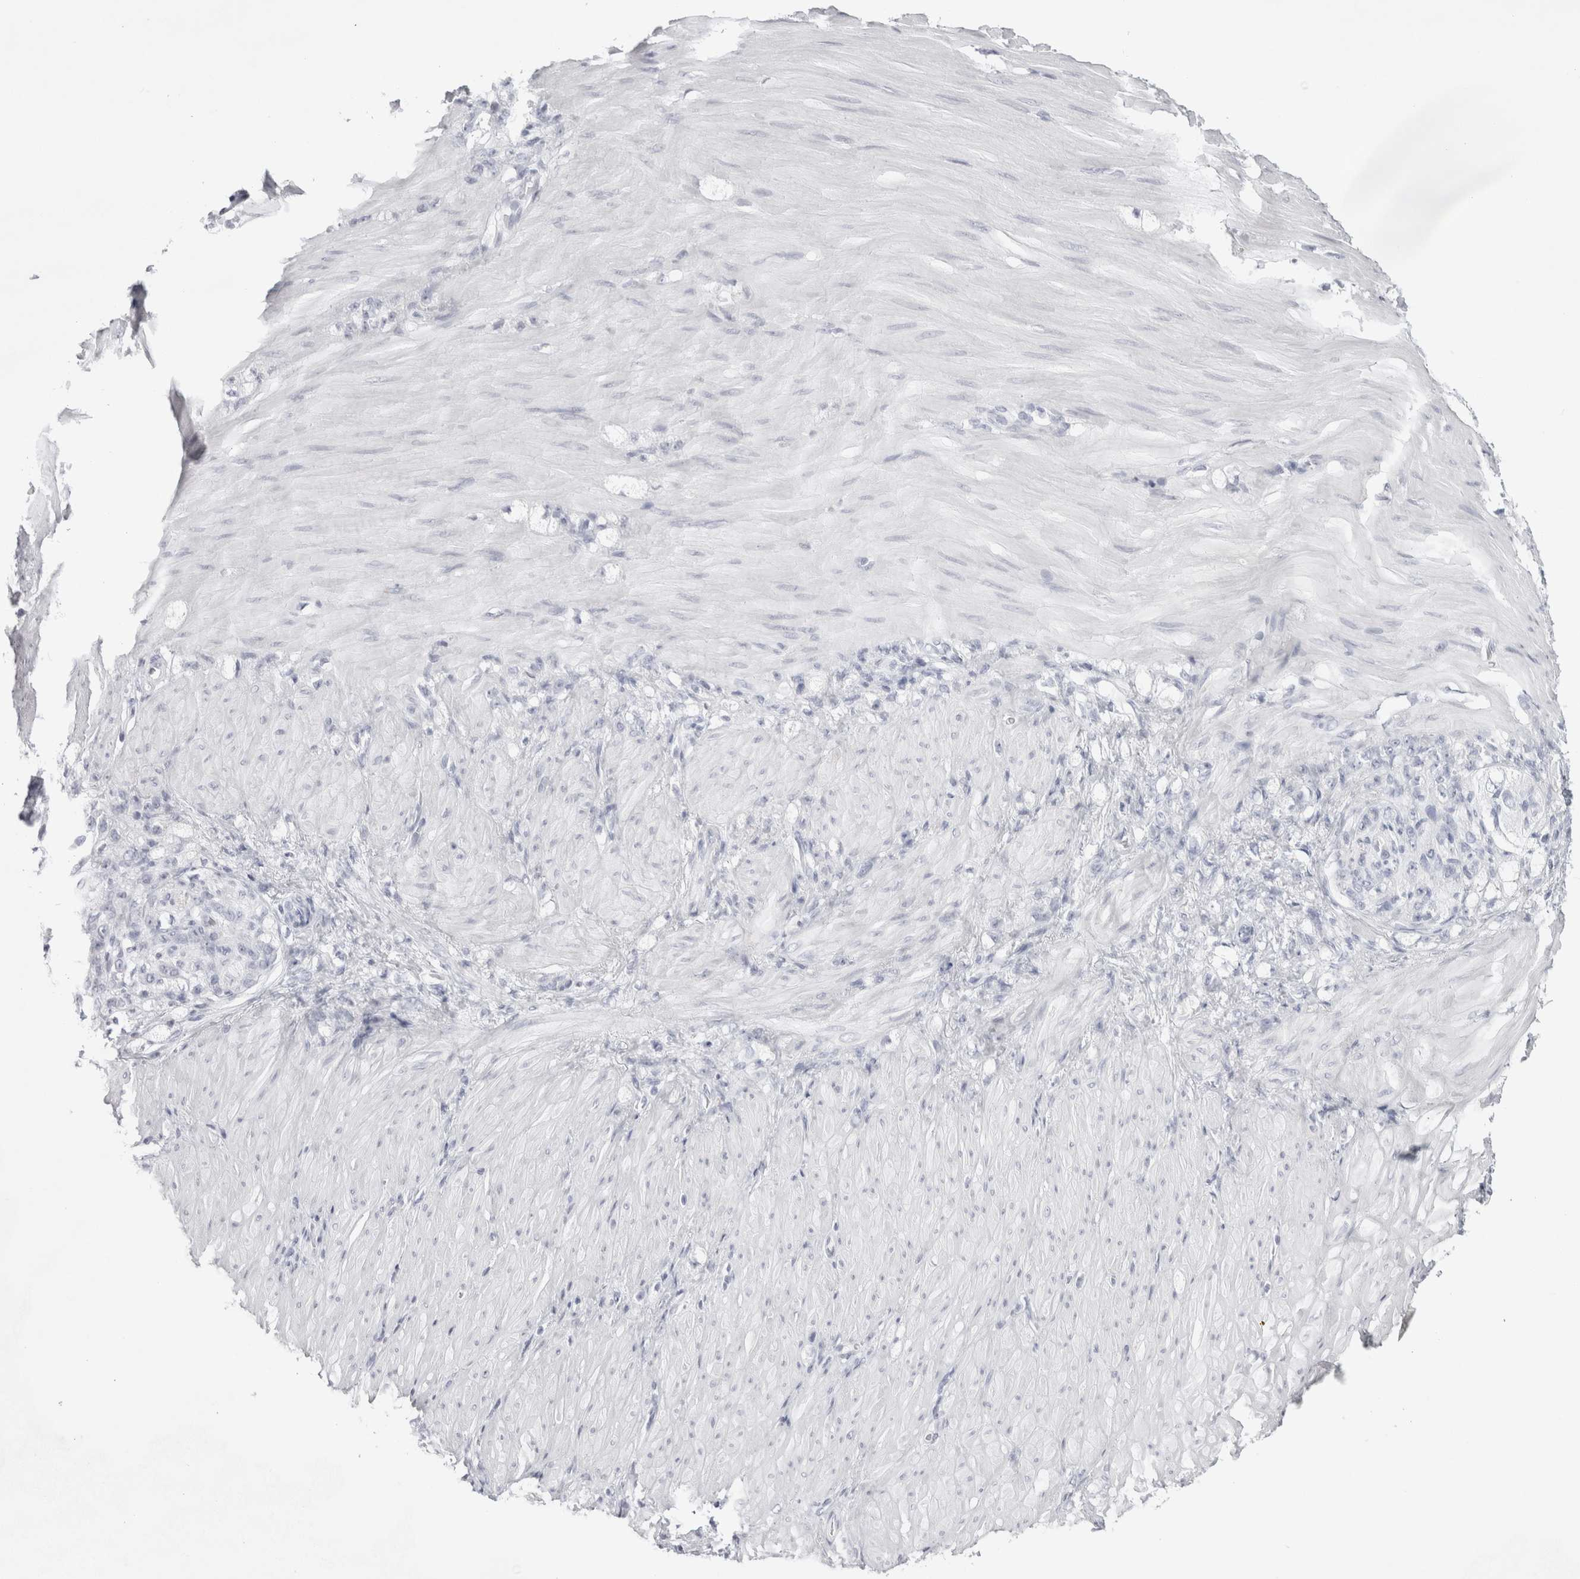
{"staining": {"intensity": "negative", "quantity": "none", "location": "none"}, "tissue": "stomach cancer", "cell_type": "Tumor cells", "image_type": "cancer", "snomed": [{"axis": "morphology", "description": "Normal tissue, NOS"}, {"axis": "morphology", "description": "Adenocarcinoma, NOS"}, {"axis": "topography", "description": "Stomach"}], "caption": "Immunohistochemistry (IHC) micrograph of stomach cancer stained for a protein (brown), which displays no positivity in tumor cells.", "gene": "GARIN1A", "patient": {"sex": "male", "age": 82}}